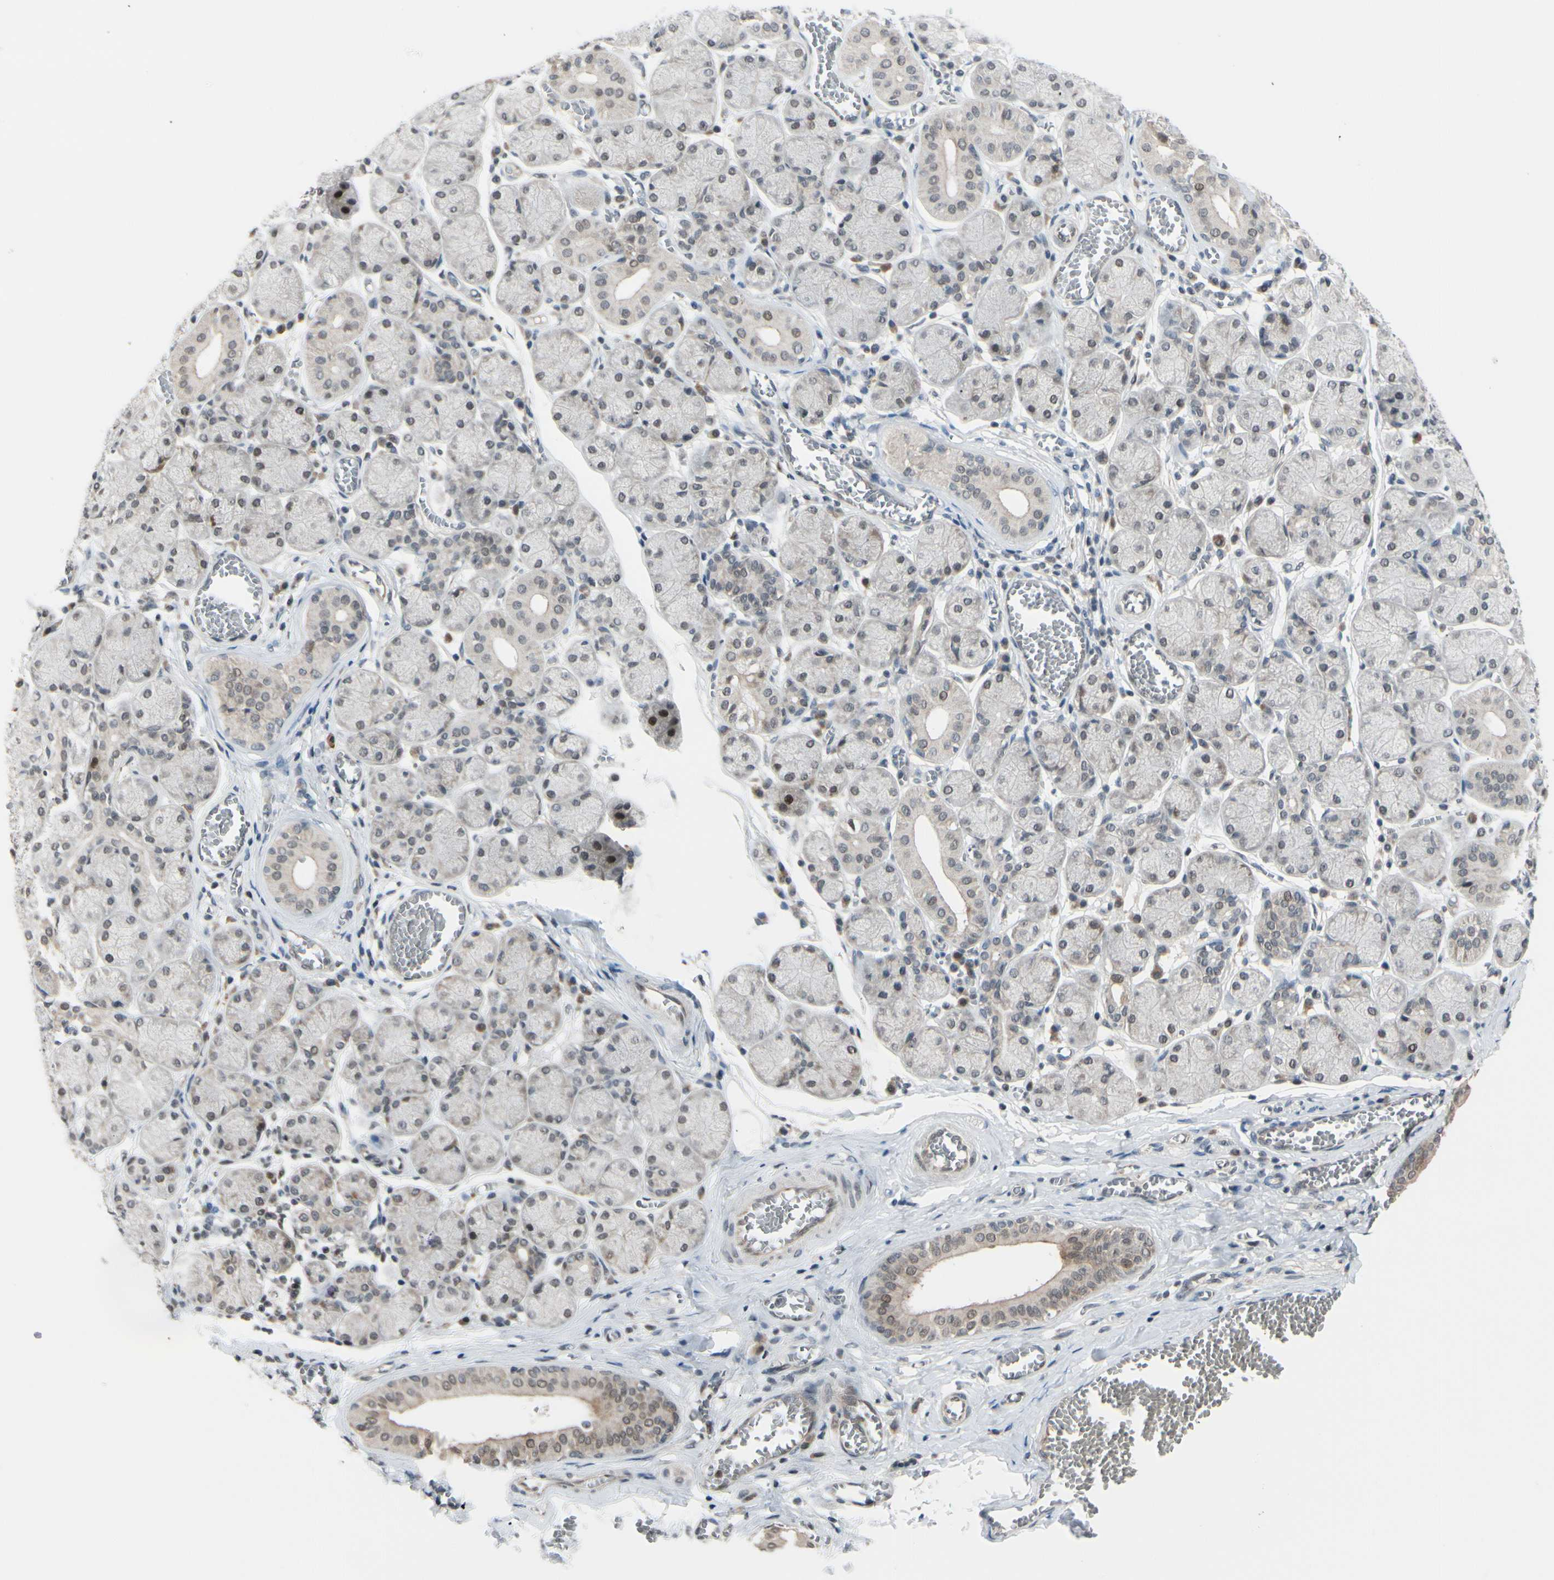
{"staining": {"intensity": "weak", "quantity": ">75%", "location": "cytoplasmic/membranous"}, "tissue": "salivary gland", "cell_type": "Glandular cells", "image_type": "normal", "snomed": [{"axis": "morphology", "description": "Normal tissue, NOS"}, {"axis": "topography", "description": "Salivary gland"}], "caption": "Approximately >75% of glandular cells in unremarkable human salivary gland reveal weak cytoplasmic/membranous protein expression as visualized by brown immunohistochemical staining.", "gene": "BRMS1", "patient": {"sex": "female", "age": 24}}